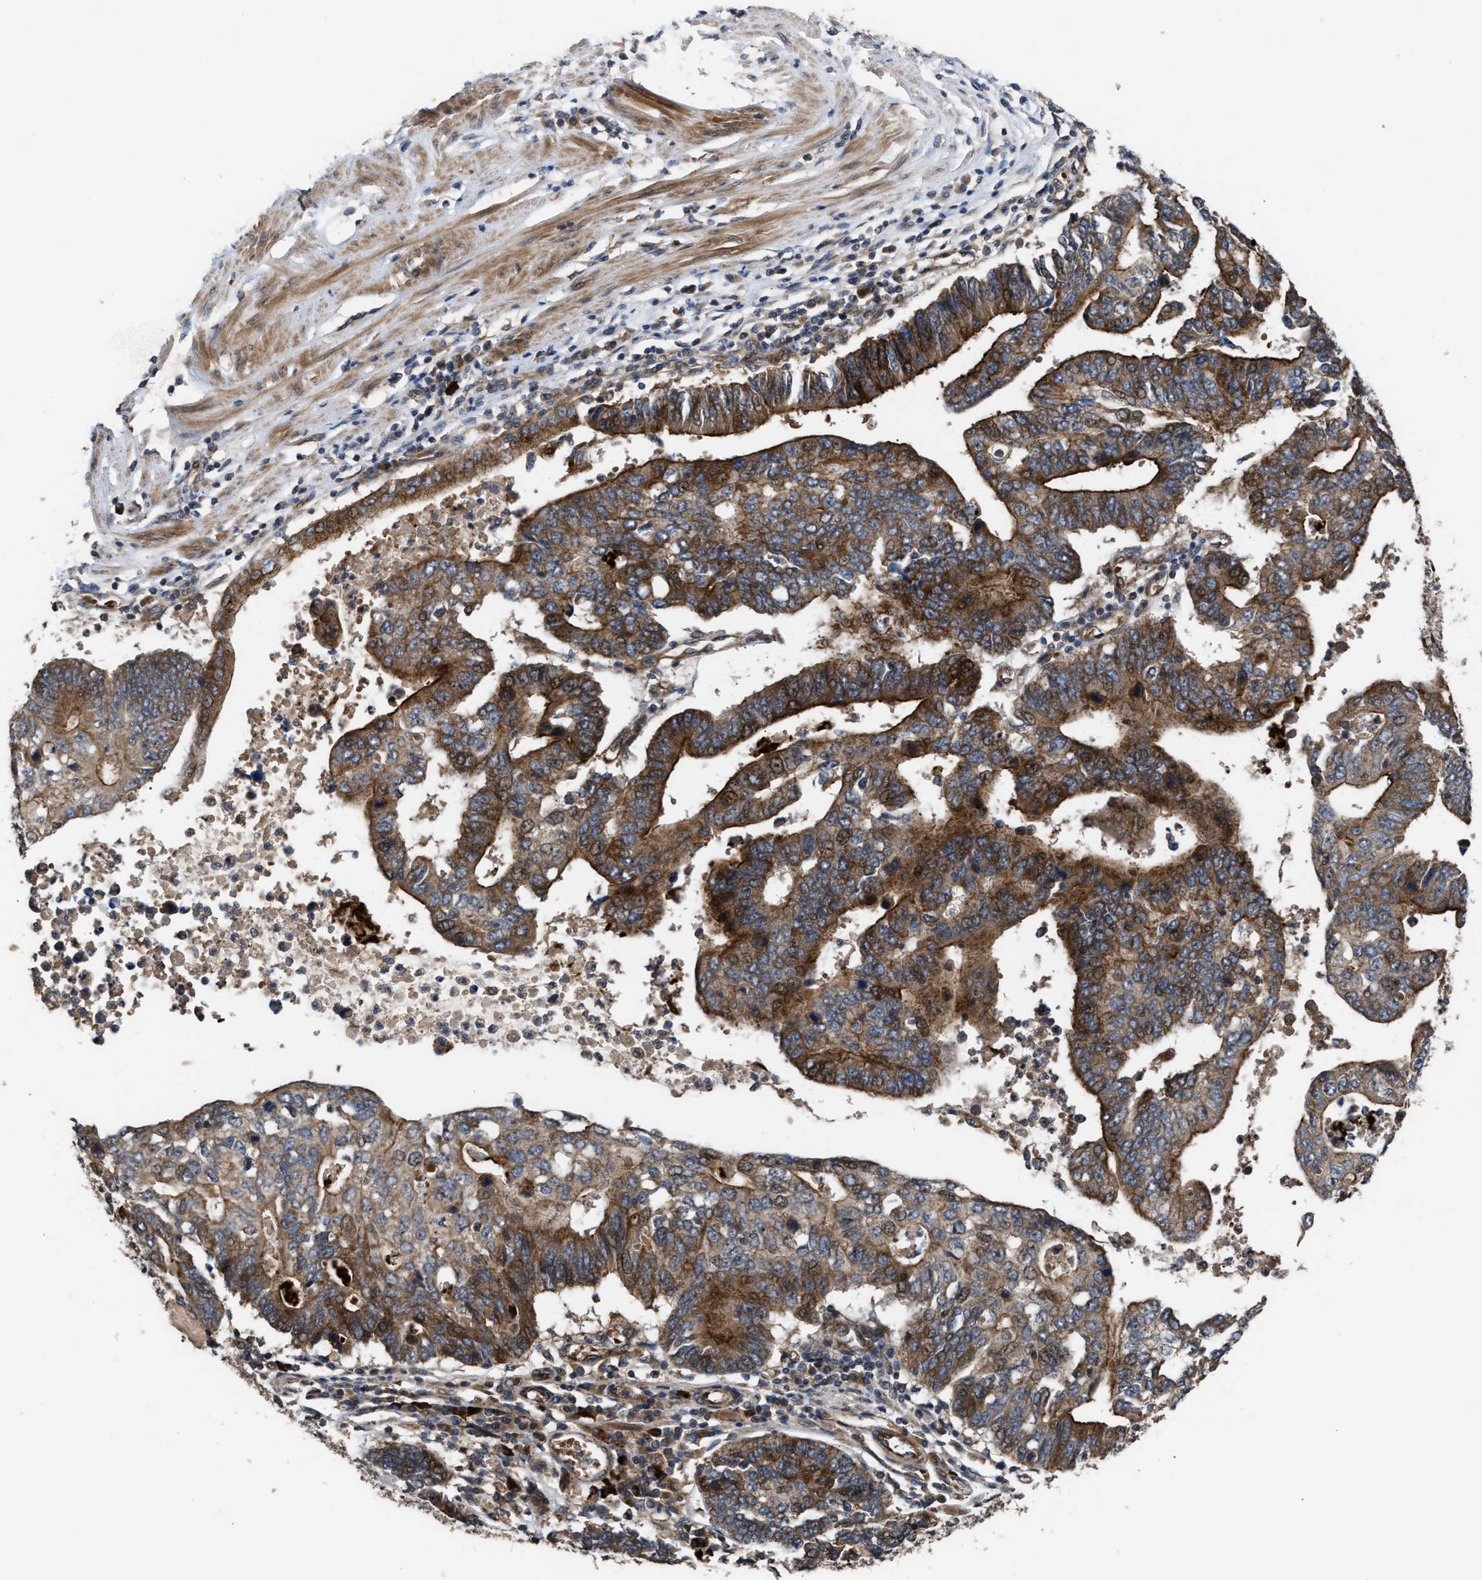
{"staining": {"intensity": "strong", "quantity": "25%-75%", "location": "cytoplasmic/membranous,nuclear"}, "tissue": "stomach cancer", "cell_type": "Tumor cells", "image_type": "cancer", "snomed": [{"axis": "morphology", "description": "Adenocarcinoma, NOS"}, {"axis": "topography", "description": "Stomach"}], "caption": "Stomach cancer (adenocarcinoma) stained for a protein shows strong cytoplasmic/membranous and nuclear positivity in tumor cells.", "gene": "STAU1", "patient": {"sex": "male", "age": 59}}